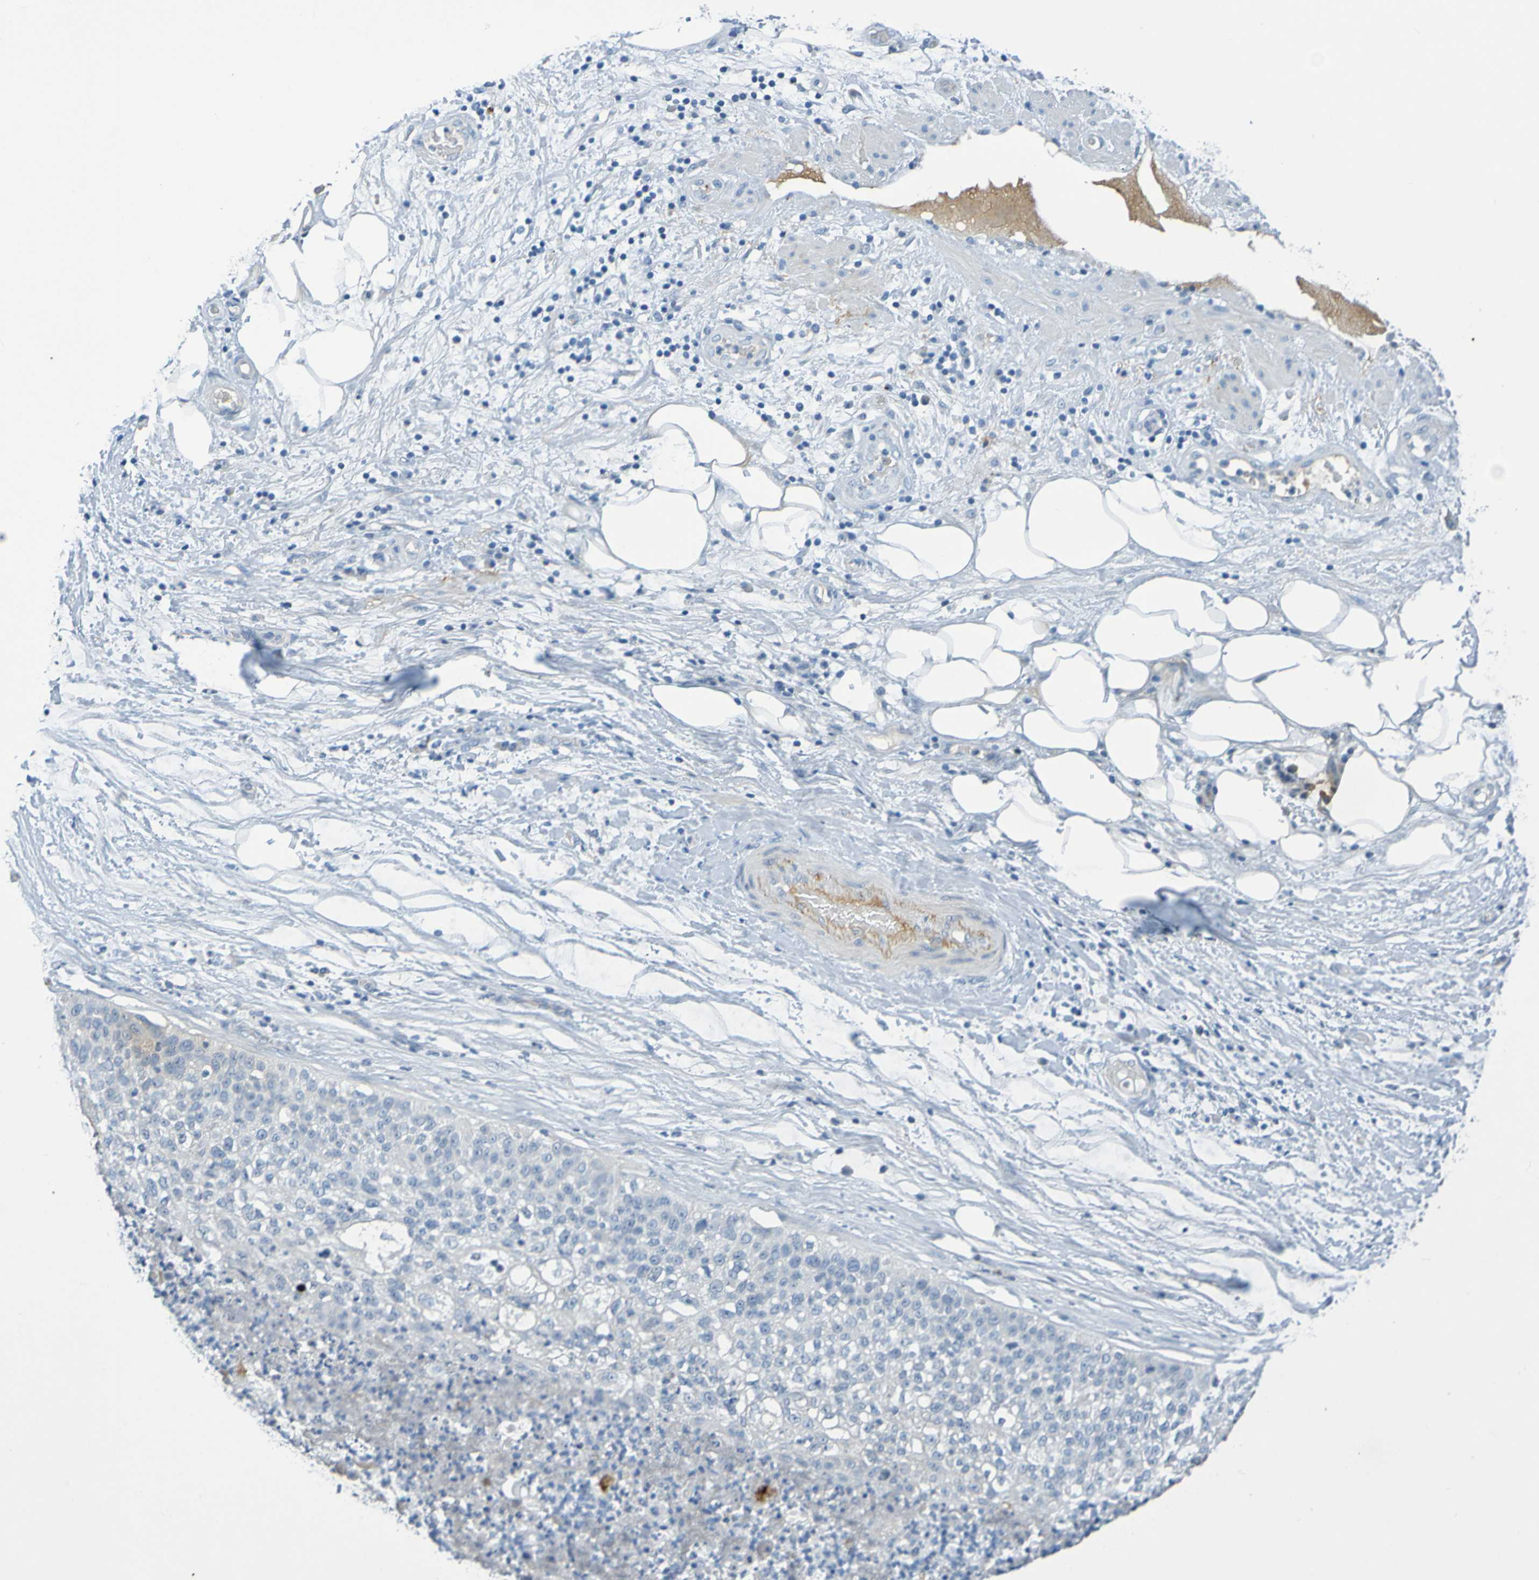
{"staining": {"intensity": "negative", "quantity": "none", "location": "none"}, "tissue": "lung cancer", "cell_type": "Tumor cells", "image_type": "cancer", "snomed": [{"axis": "morphology", "description": "Inflammation, NOS"}, {"axis": "morphology", "description": "Squamous cell carcinoma, NOS"}, {"axis": "topography", "description": "Lymph node"}, {"axis": "topography", "description": "Soft tissue"}, {"axis": "topography", "description": "Lung"}], "caption": "A histopathology image of lung squamous cell carcinoma stained for a protein demonstrates no brown staining in tumor cells. Brightfield microscopy of immunohistochemistry (IHC) stained with DAB (brown) and hematoxylin (blue), captured at high magnification.", "gene": "IL10", "patient": {"sex": "male", "age": 66}}